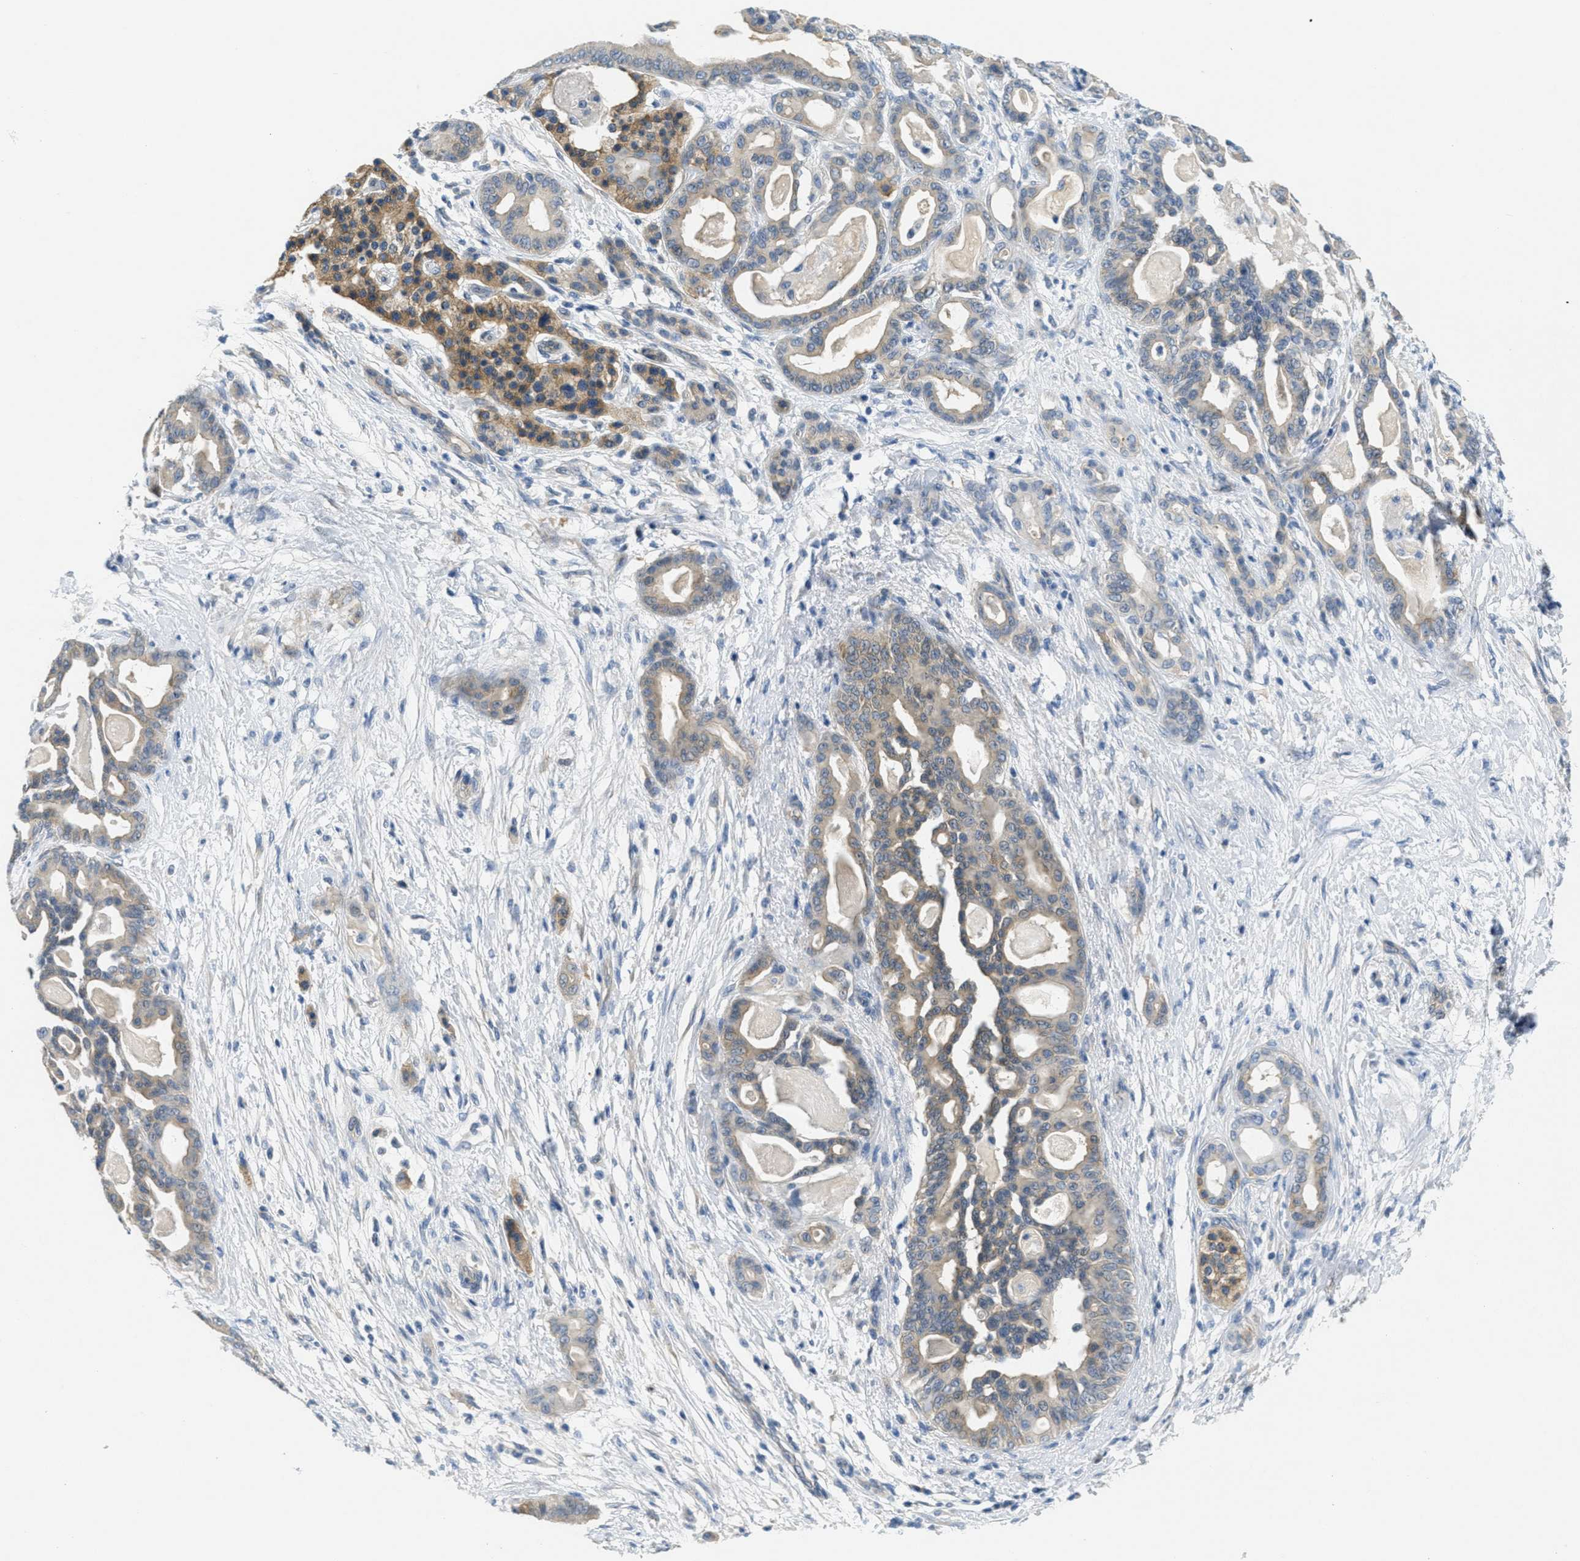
{"staining": {"intensity": "weak", "quantity": "<25%", "location": "cytoplasmic/membranous"}, "tissue": "pancreatic cancer", "cell_type": "Tumor cells", "image_type": "cancer", "snomed": [{"axis": "morphology", "description": "Adenocarcinoma, NOS"}, {"axis": "topography", "description": "Pancreas"}], "caption": "An immunohistochemistry image of pancreatic adenocarcinoma is shown. There is no staining in tumor cells of pancreatic adenocarcinoma.", "gene": "ZFYVE9", "patient": {"sex": "male", "age": 63}}